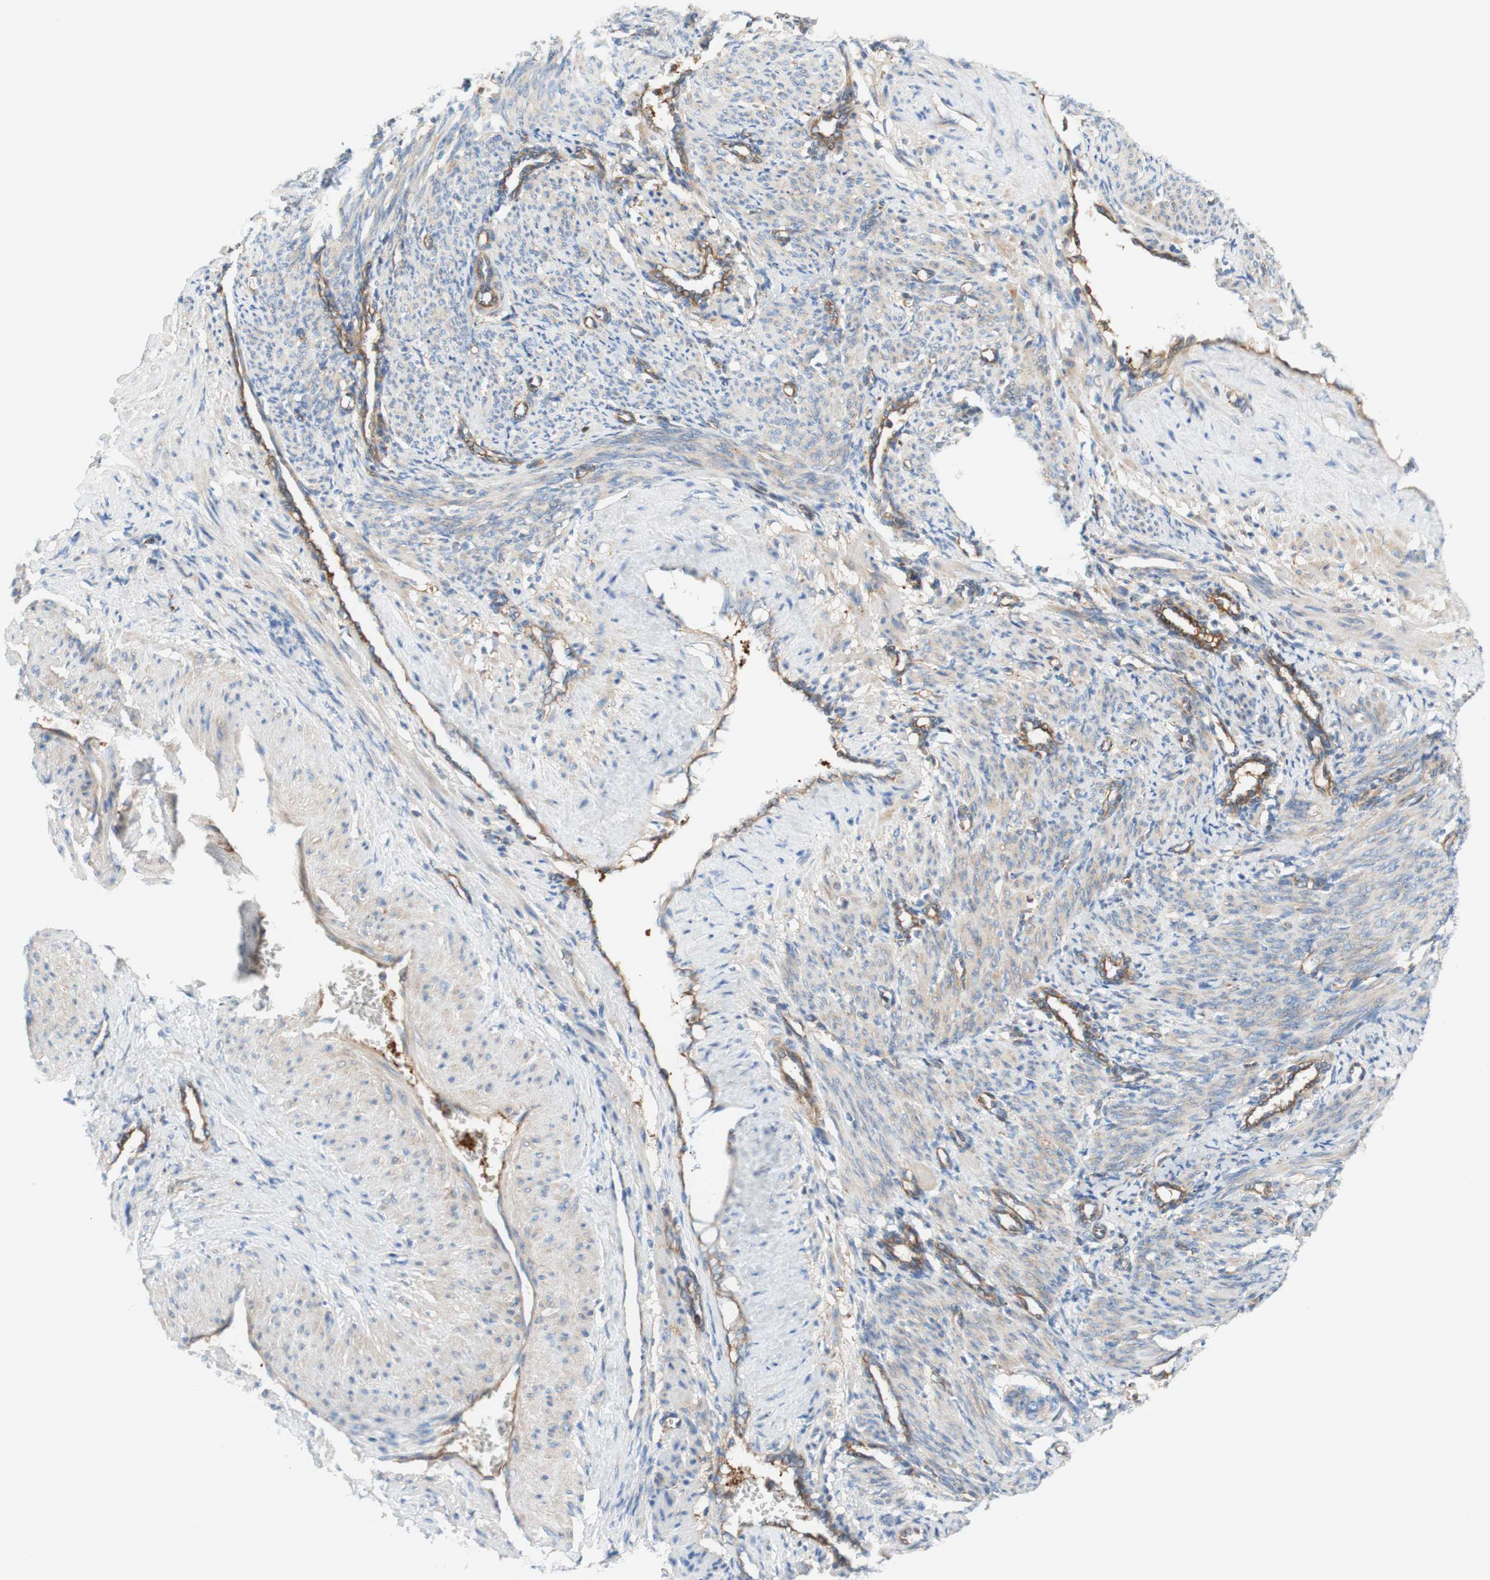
{"staining": {"intensity": "weak", "quantity": ">75%", "location": "cytoplasmic/membranous"}, "tissue": "smooth muscle", "cell_type": "Smooth muscle cells", "image_type": "normal", "snomed": [{"axis": "morphology", "description": "Normal tissue, NOS"}, {"axis": "topography", "description": "Endometrium"}], "caption": "A micrograph of human smooth muscle stained for a protein displays weak cytoplasmic/membranous brown staining in smooth muscle cells.", "gene": "STOM", "patient": {"sex": "female", "age": 33}}